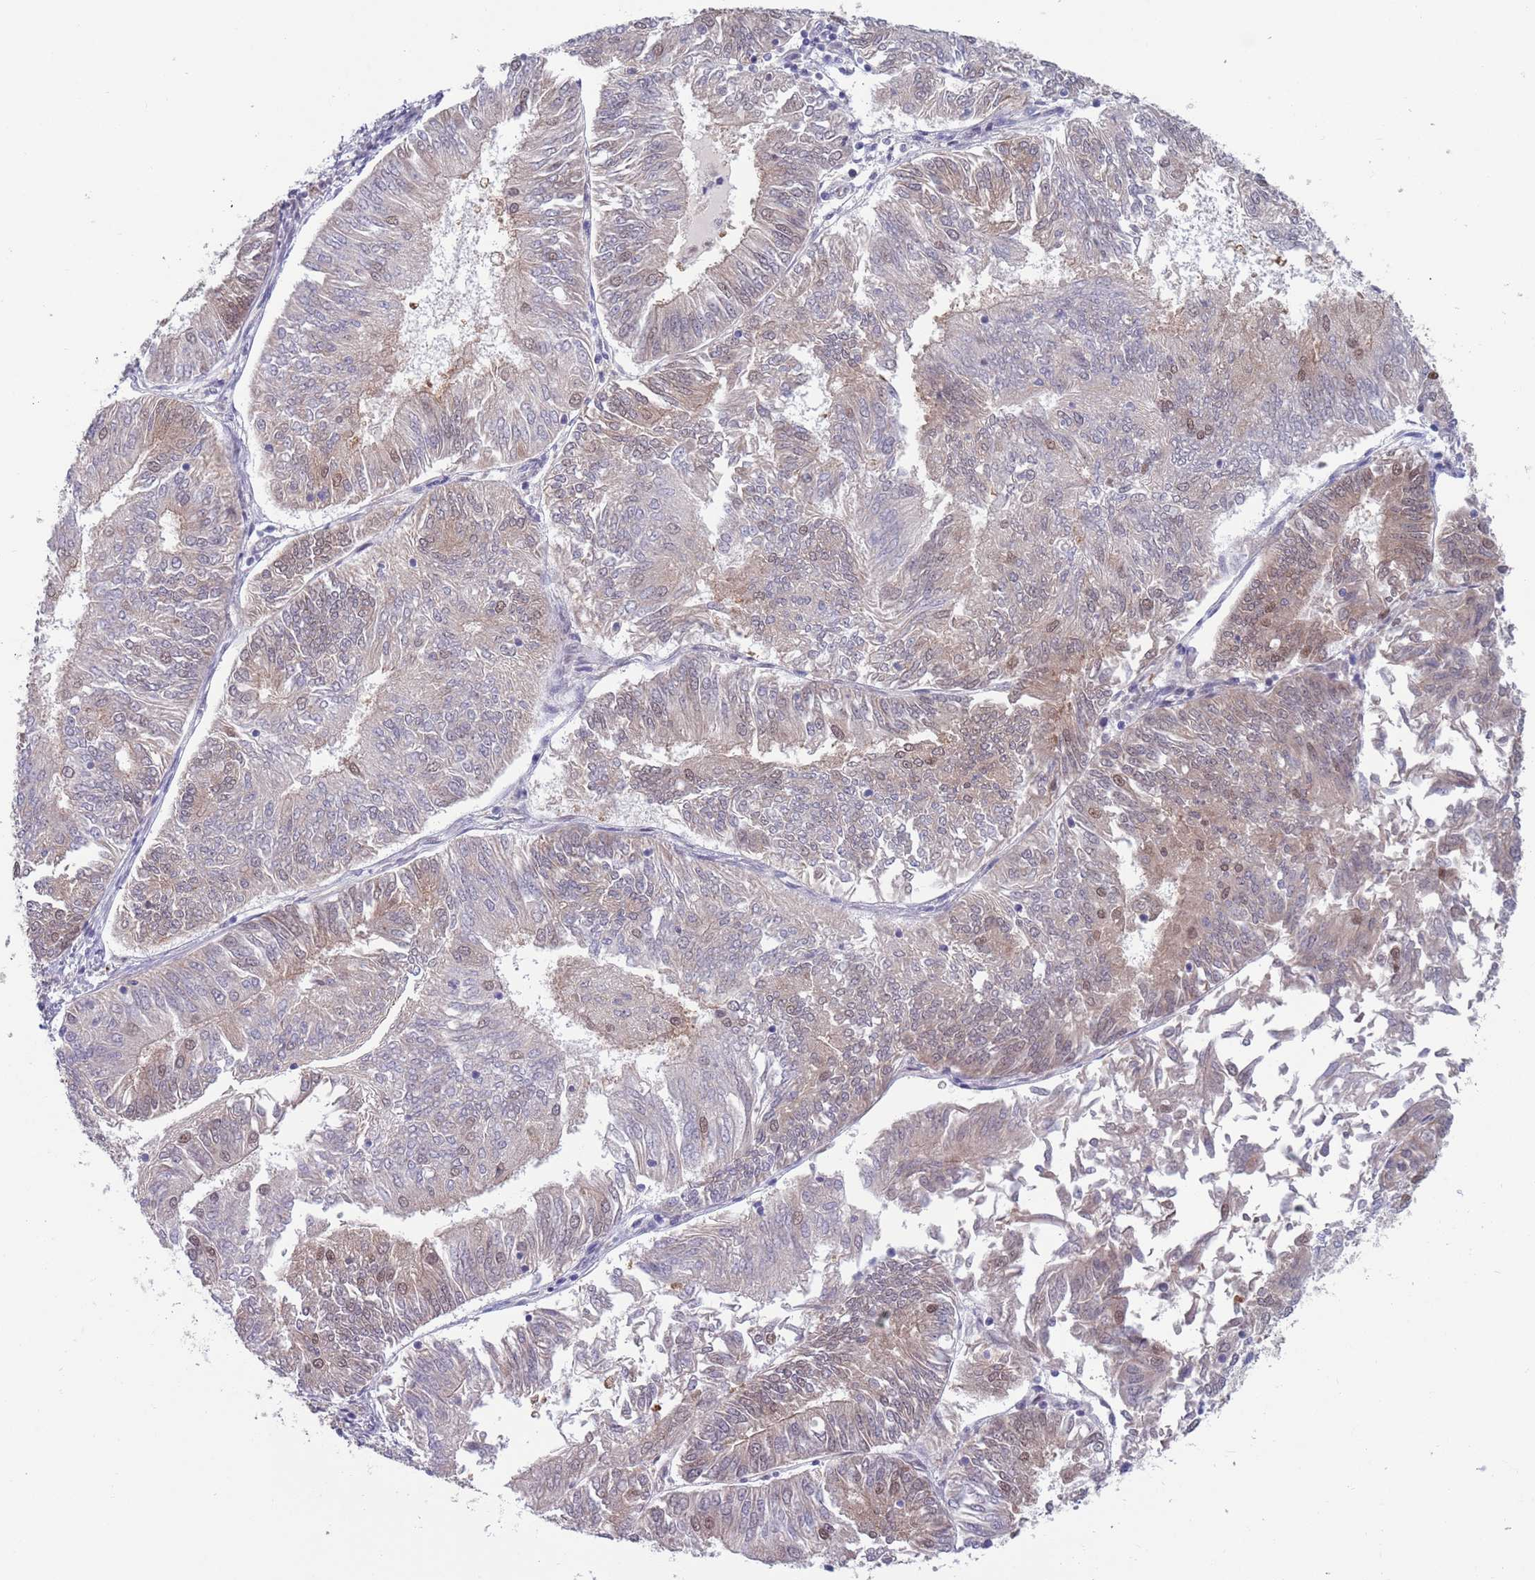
{"staining": {"intensity": "moderate", "quantity": "<25%", "location": "cytoplasmic/membranous,nuclear"}, "tissue": "endometrial cancer", "cell_type": "Tumor cells", "image_type": "cancer", "snomed": [{"axis": "morphology", "description": "Adenocarcinoma, NOS"}, {"axis": "topography", "description": "Endometrium"}], "caption": "Immunohistochemistry histopathology image of neoplastic tissue: human endometrial cancer (adenocarcinoma) stained using IHC displays low levels of moderate protein expression localized specifically in the cytoplasmic/membranous and nuclear of tumor cells, appearing as a cytoplasmic/membranous and nuclear brown color.", "gene": "CLNS1A", "patient": {"sex": "female", "age": 58}}